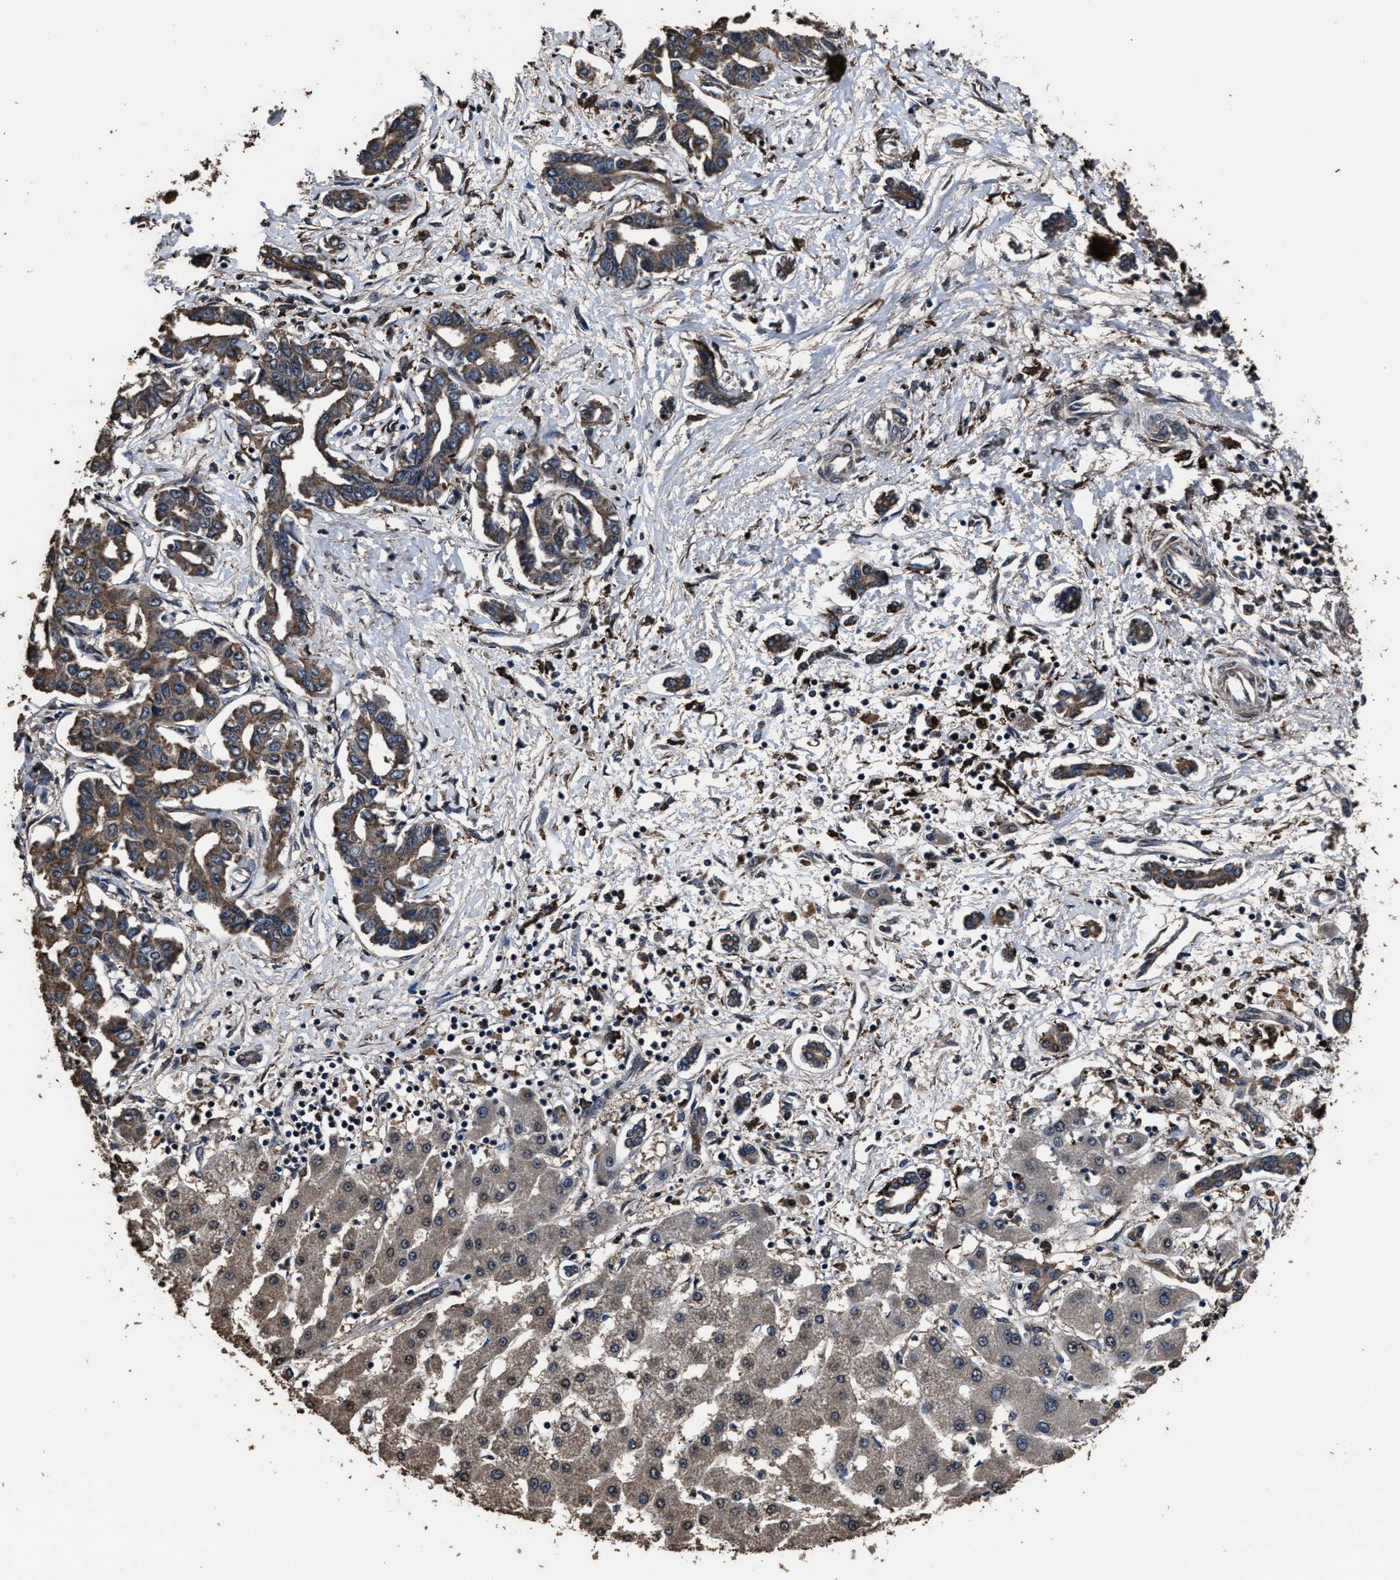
{"staining": {"intensity": "strong", "quantity": ">75%", "location": "cytoplasmic/membranous"}, "tissue": "liver cancer", "cell_type": "Tumor cells", "image_type": "cancer", "snomed": [{"axis": "morphology", "description": "Cholangiocarcinoma"}, {"axis": "topography", "description": "Liver"}], "caption": "About >75% of tumor cells in cholangiocarcinoma (liver) display strong cytoplasmic/membranous protein expression as visualized by brown immunohistochemical staining.", "gene": "RSBN1L", "patient": {"sex": "male", "age": 59}}